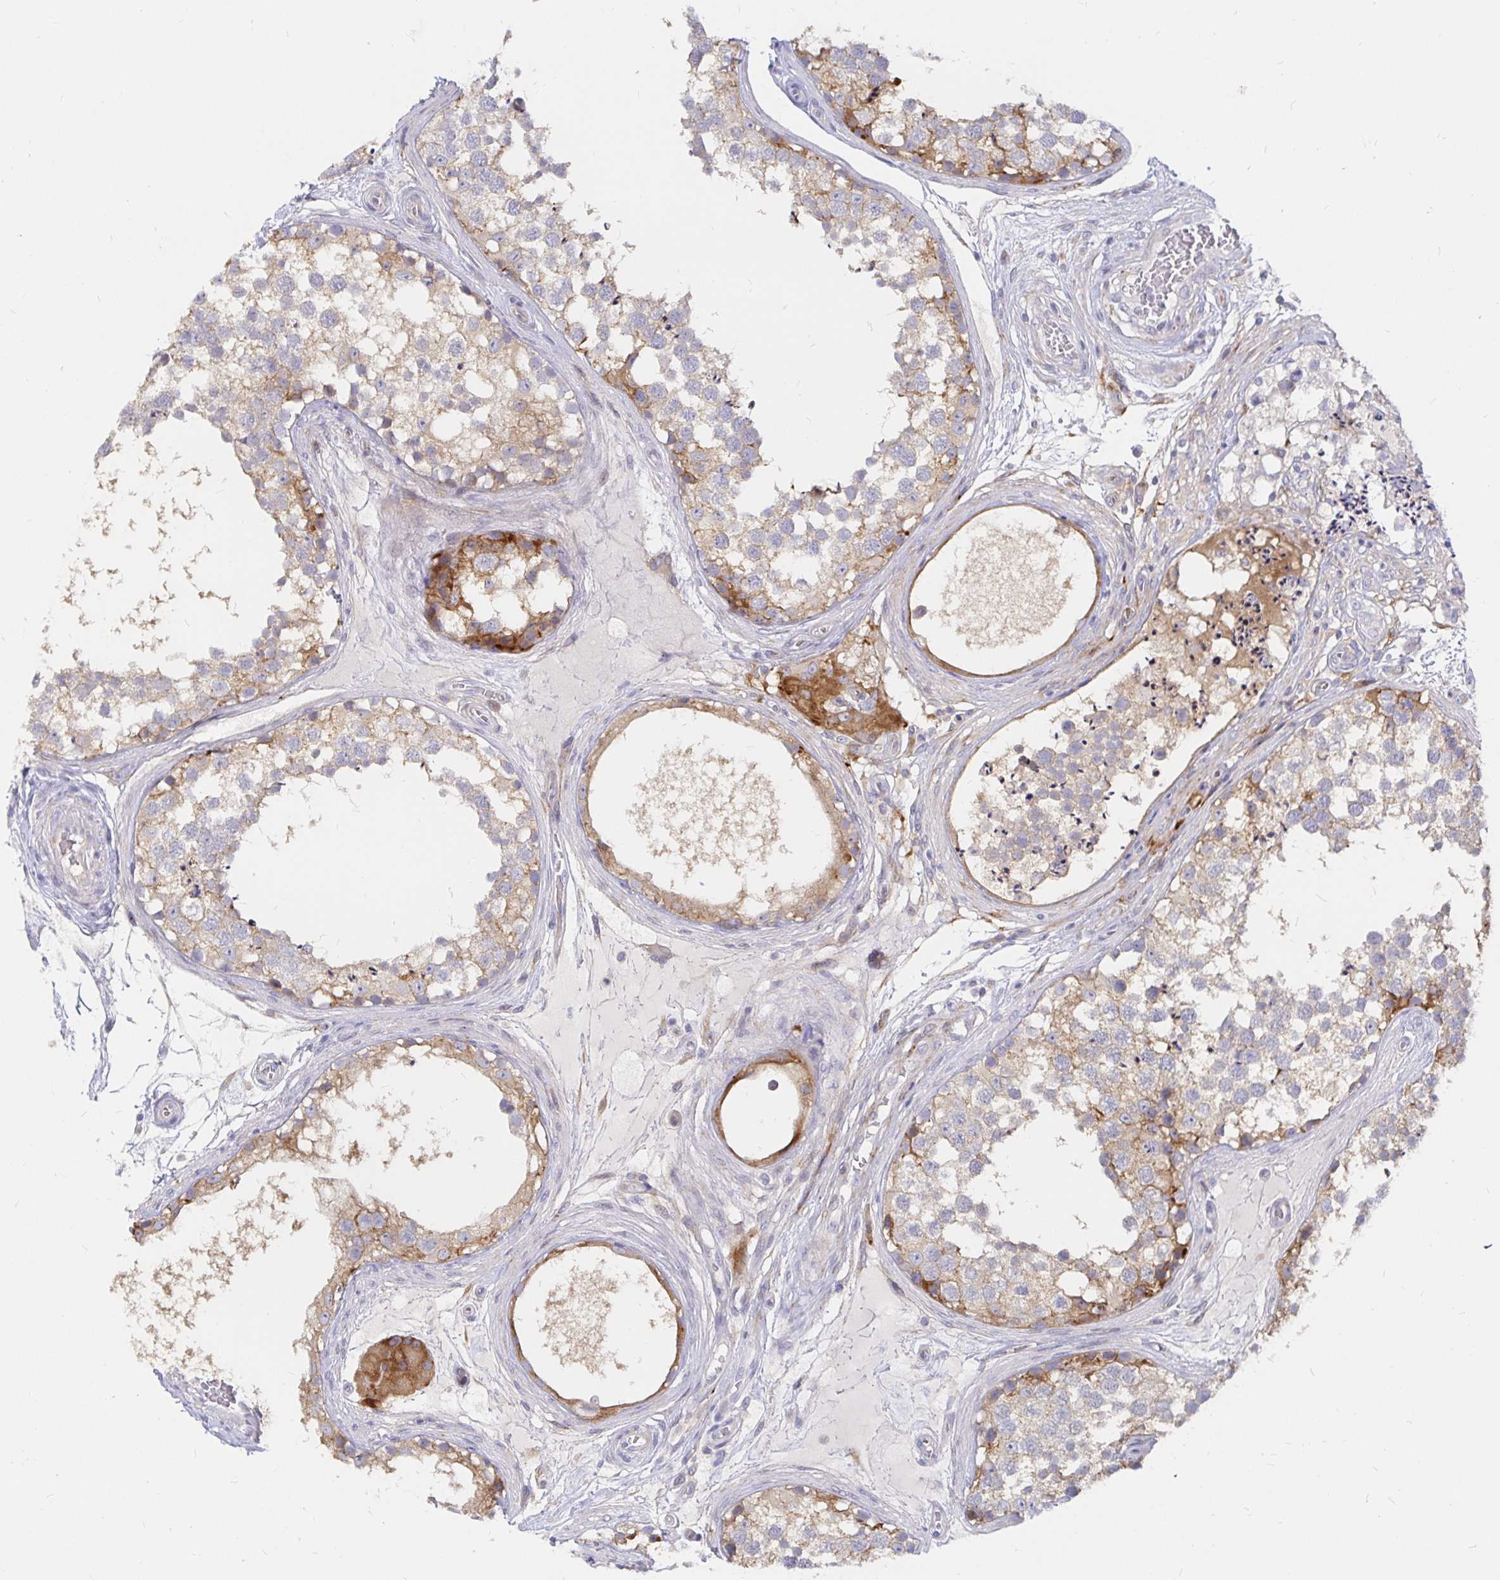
{"staining": {"intensity": "weak", "quantity": "25%-75%", "location": "cytoplasmic/membranous"}, "tissue": "testis", "cell_type": "Cells in seminiferous ducts", "image_type": "normal", "snomed": [{"axis": "morphology", "description": "Normal tissue, NOS"}, {"axis": "morphology", "description": "Seminoma, NOS"}, {"axis": "topography", "description": "Testis"}], "caption": "Protein expression analysis of normal testis shows weak cytoplasmic/membranous staining in approximately 25%-75% of cells in seminiferous ducts.", "gene": "KCTD19", "patient": {"sex": "male", "age": 65}}